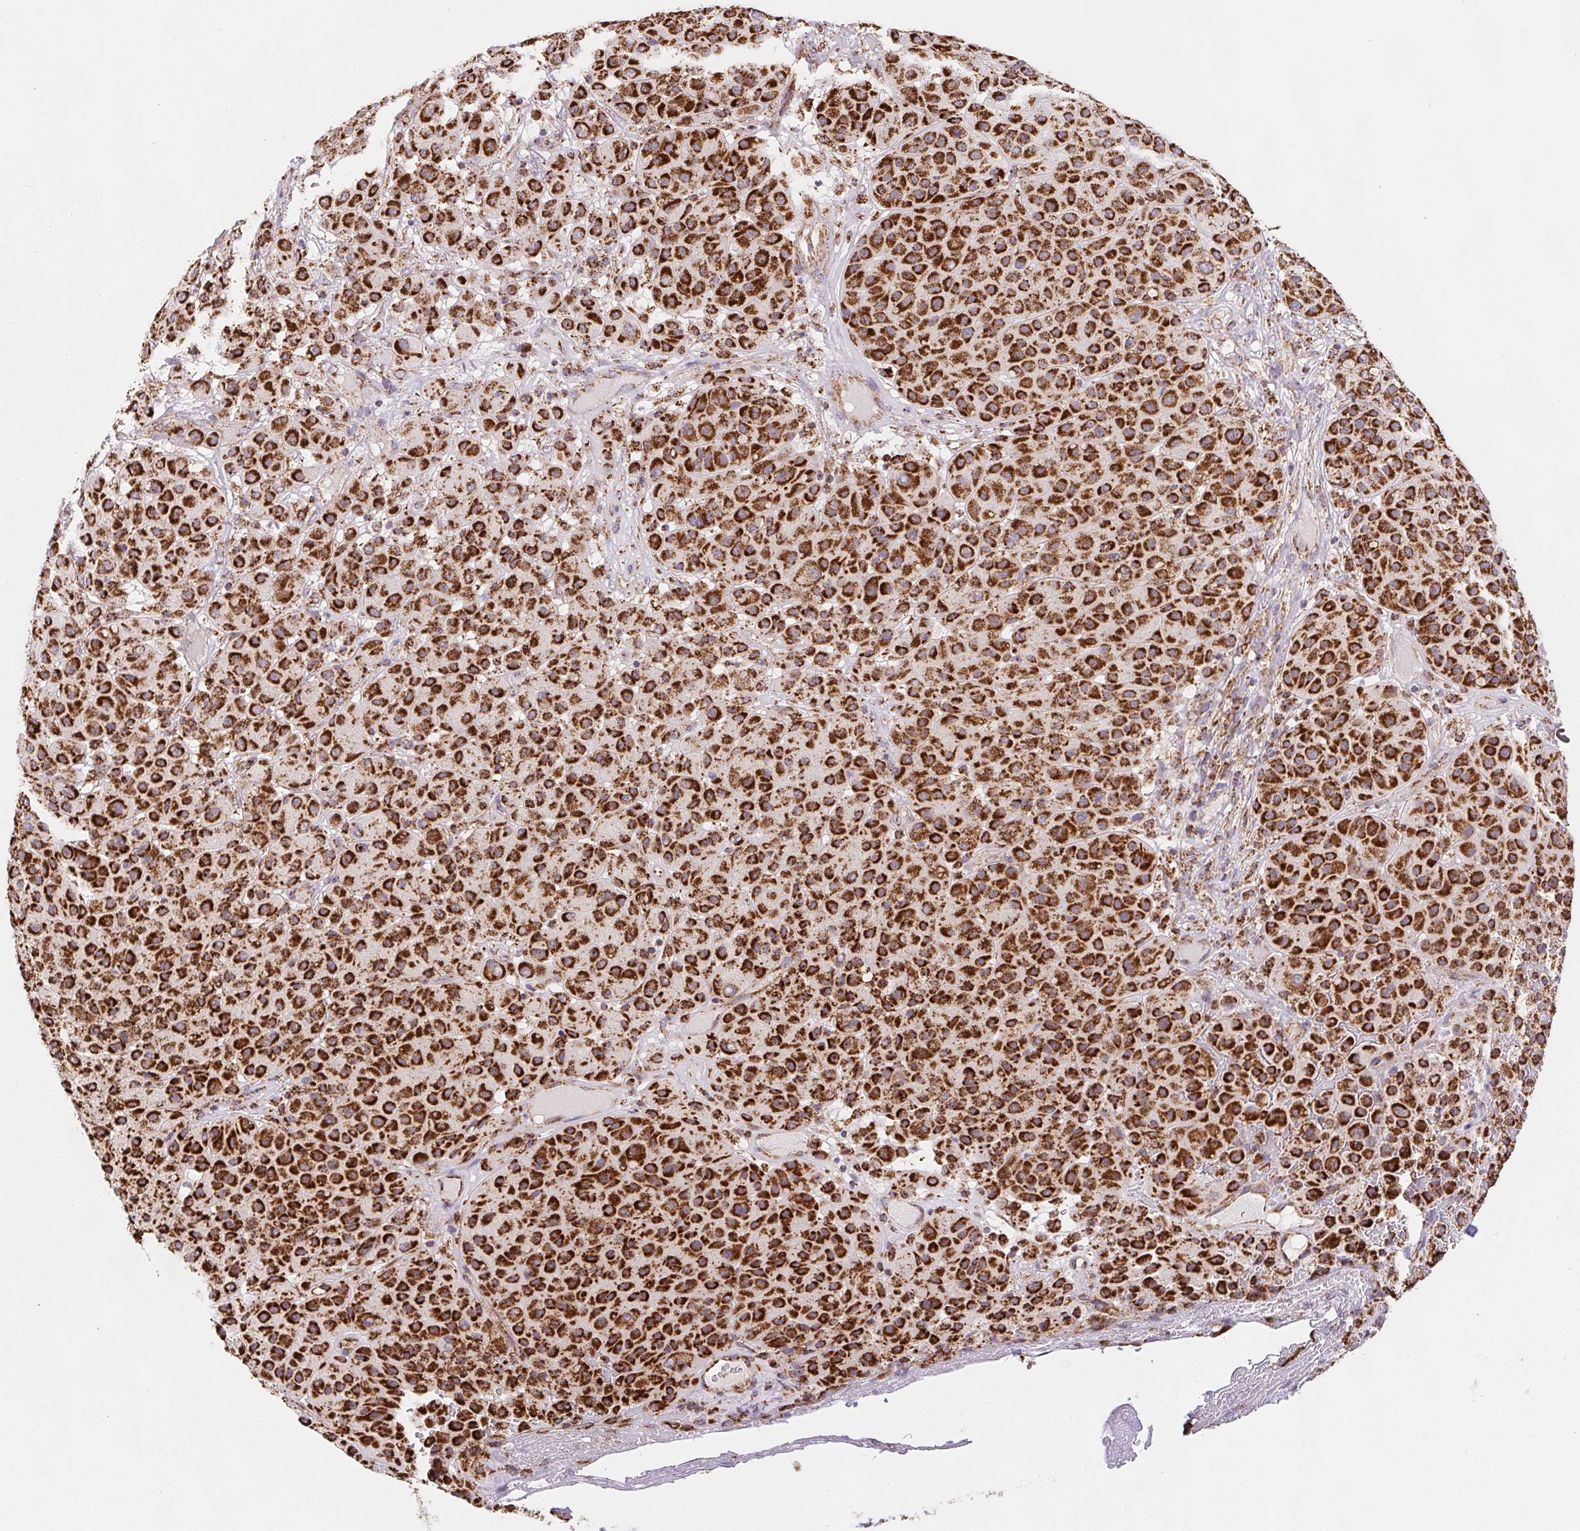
{"staining": {"intensity": "strong", "quantity": ">75%", "location": "cytoplasmic/membranous"}, "tissue": "melanoma", "cell_type": "Tumor cells", "image_type": "cancer", "snomed": [{"axis": "morphology", "description": "Malignant melanoma, Metastatic site"}, {"axis": "topography", "description": "Smooth muscle"}], "caption": "Melanoma stained with IHC reveals strong cytoplasmic/membranous positivity in about >75% of tumor cells.", "gene": "NIPSNAP2", "patient": {"sex": "male", "age": 41}}